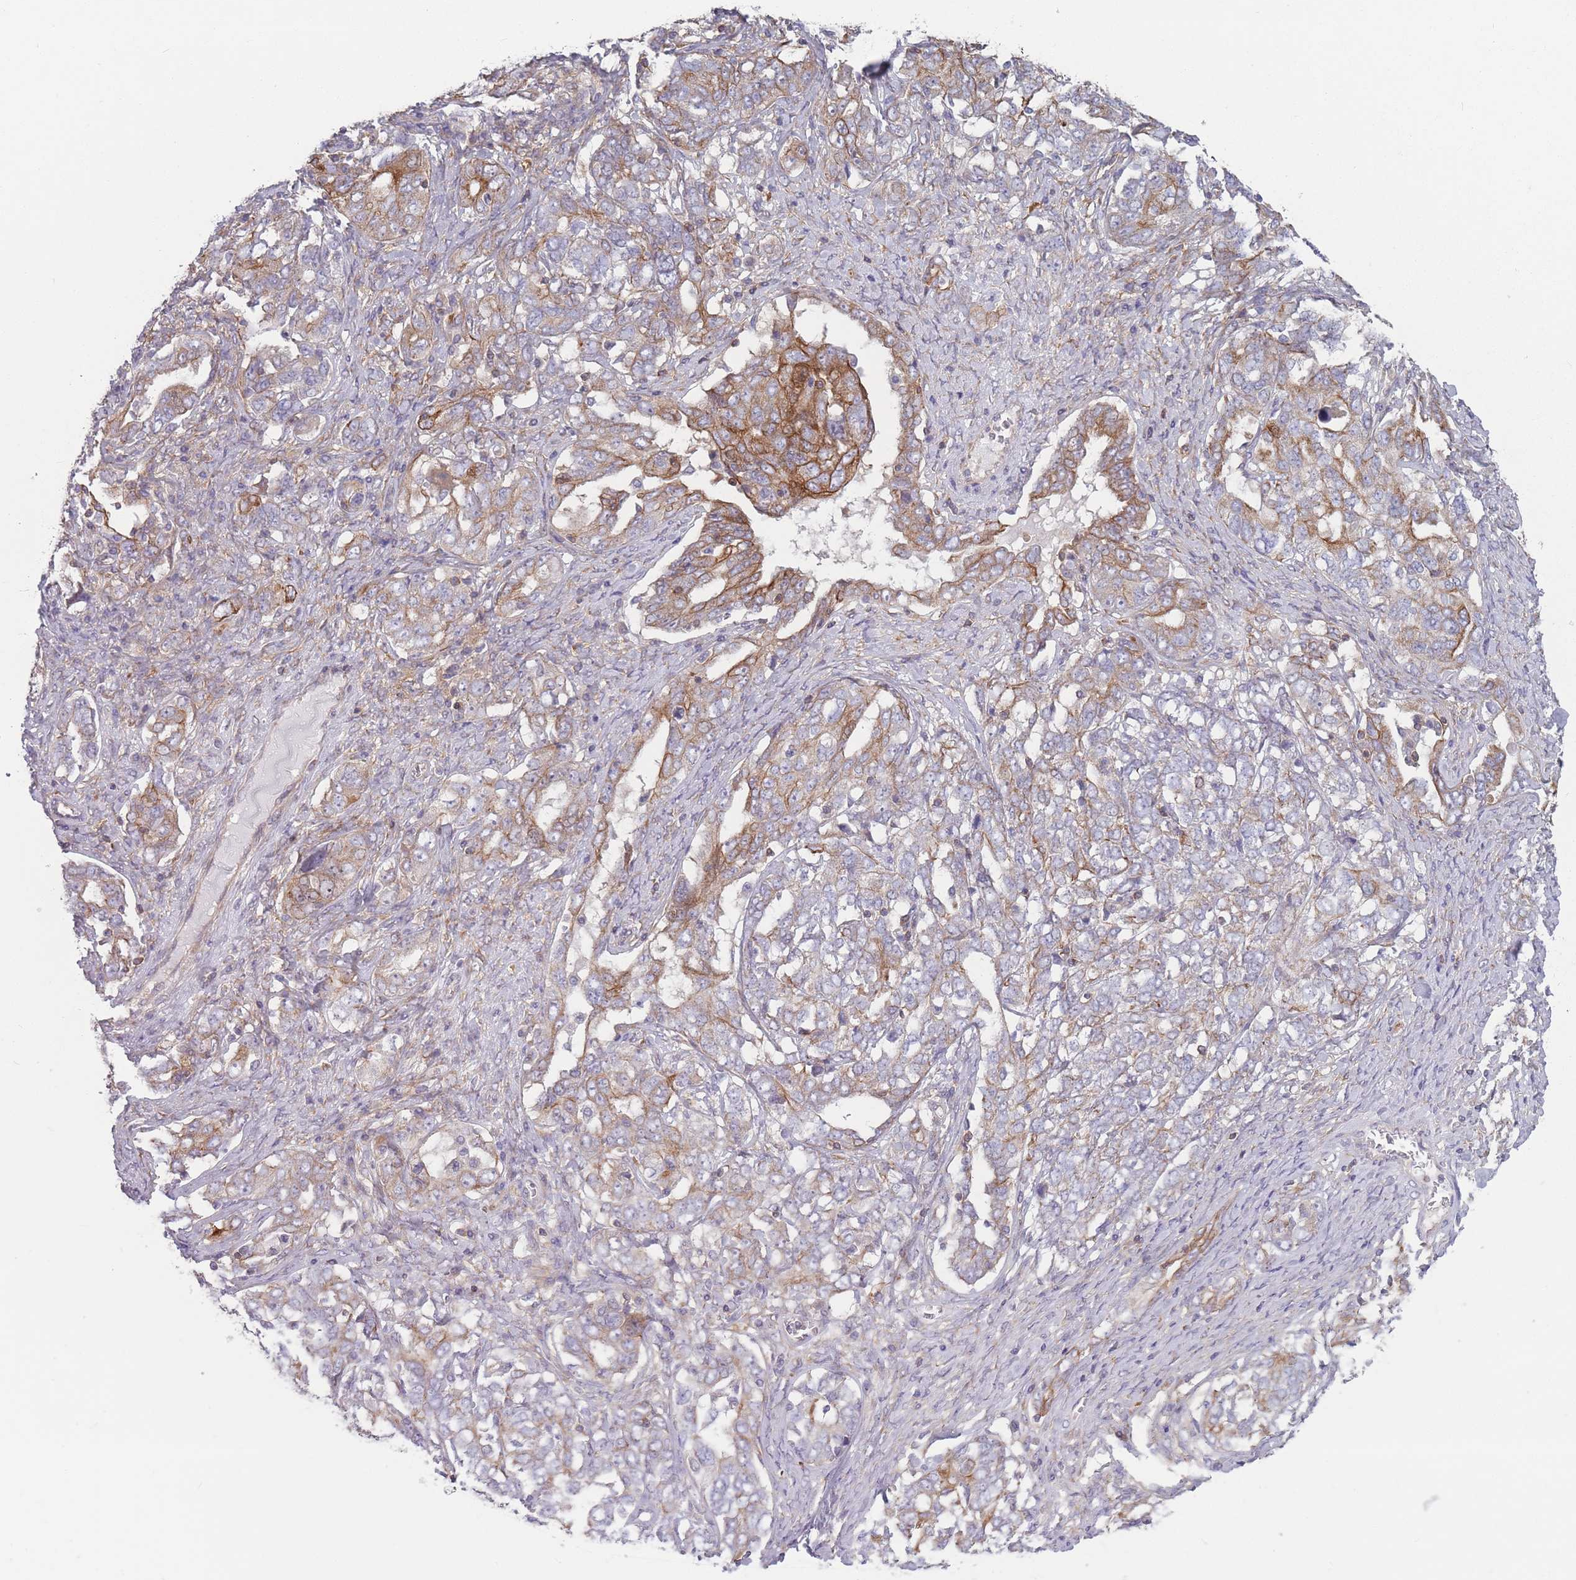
{"staining": {"intensity": "moderate", "quantity": "25%-75%", "location": "cytoplasmic/membranous"}, "tissue": "ovarian cancer", "cell_type": "Tumor cells", "image_type": "cancer", "snomed": [{"axis": "morphology", "description": "Carcinoma, endometroid"}, {"axis": "topography", "description": "Ovary"}], "caption": "Endometroid carcinoma (ovarian) was stained to show a protein in brown. There is medium levels of moderate cytoplasmic/membranous staining in approximately 25%-75% of tumor cells.", "gene": "HSBP1L1", "patient": {"sex": "female", "age": 62}}